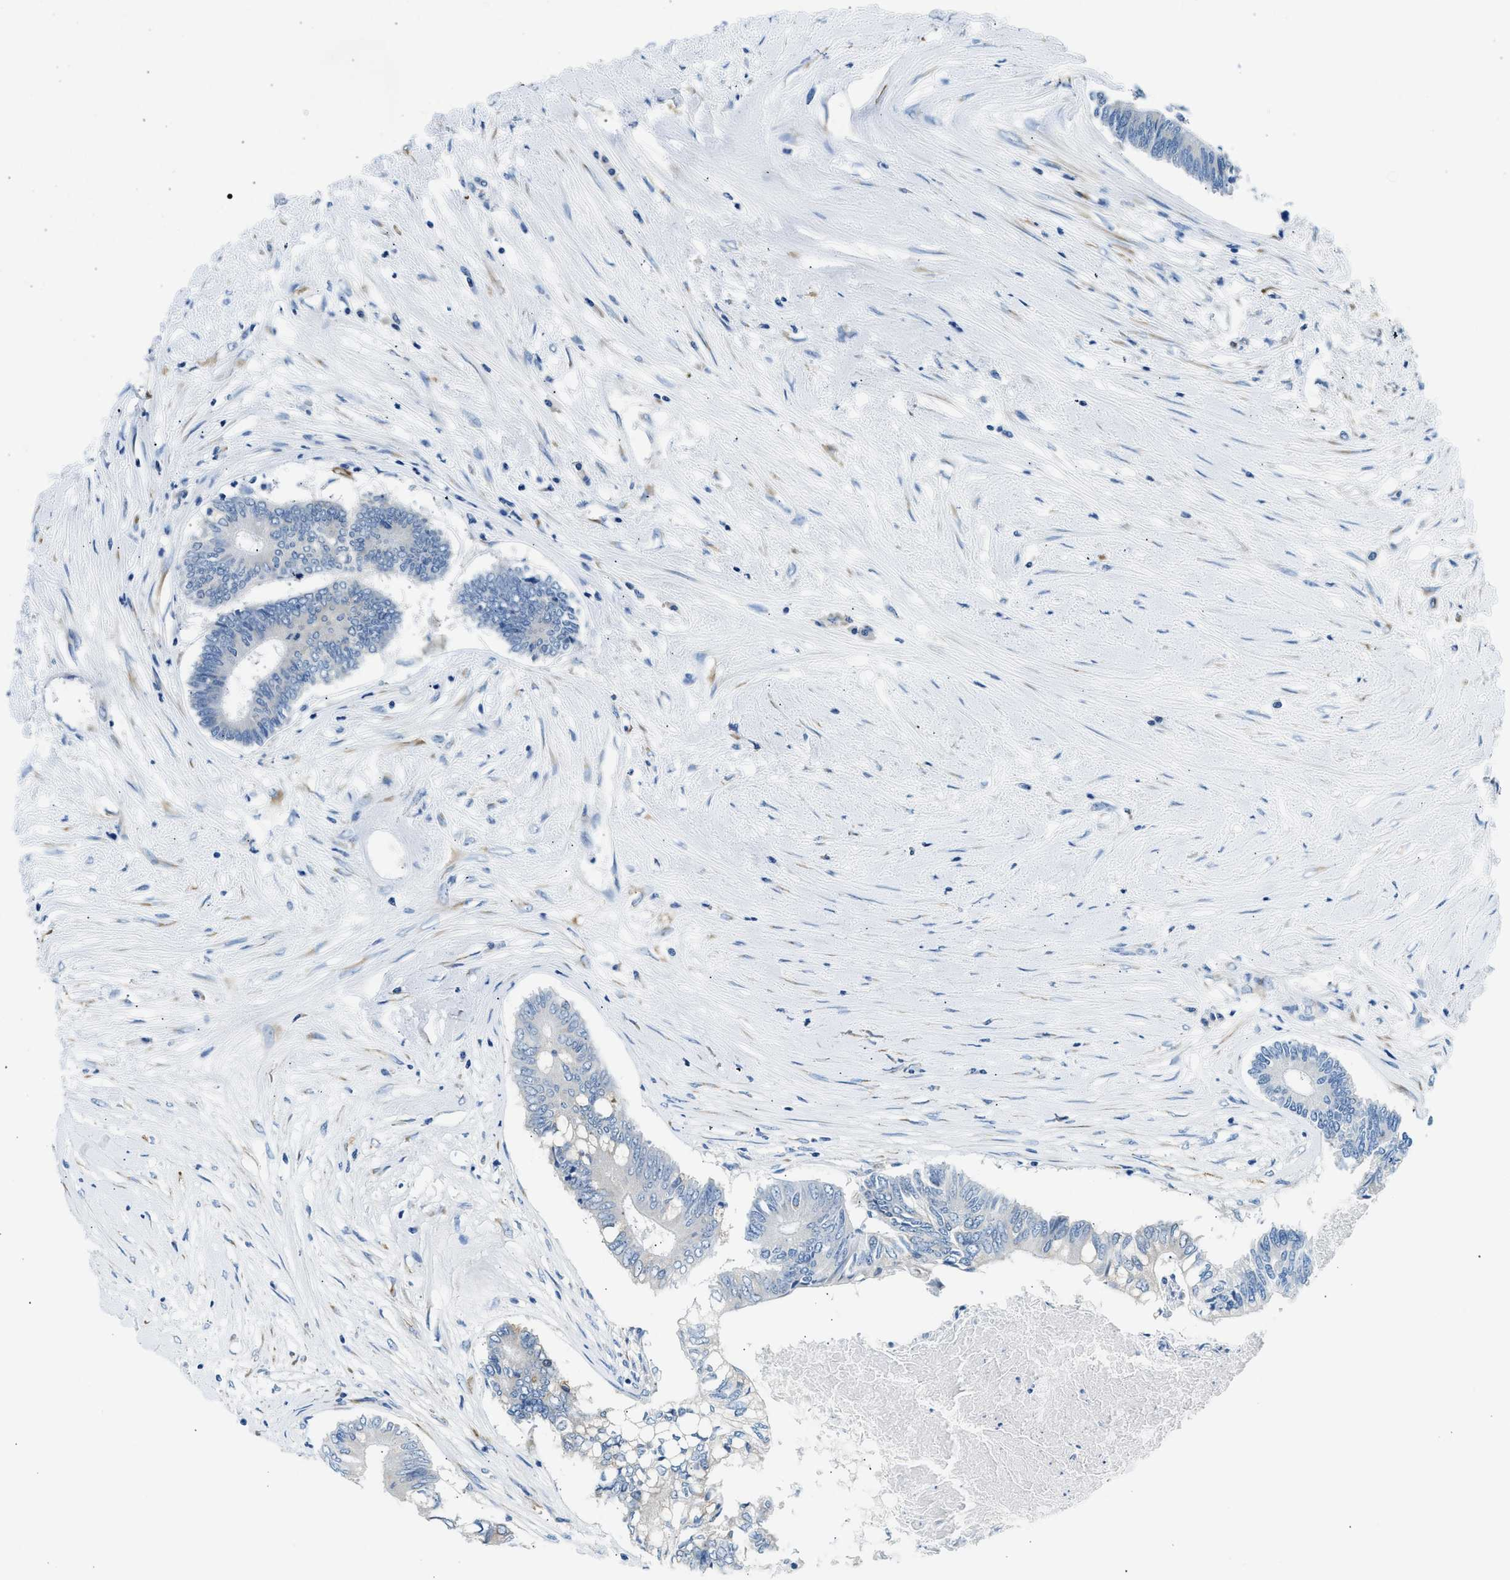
{"staining": {"intensity": "negative", "quantity": "none", "location": "none"}, "tissue": "colorectal cancer", "cell_type": "Tumor cells", "image_type": "cancer", "snomed": [{"axis": "morphology", "description": "Adenocarcinoma, NOS"}, {"axis": "topography", "description": "Rectum"}], "caption": "This is a image of immunohistochemistry (IHC) staining of adenocarcinoma (colorectal), which shows no staining in tumor cells.", "gene": "CLDN18", "patient": {"sex": "male", "age": 63}}